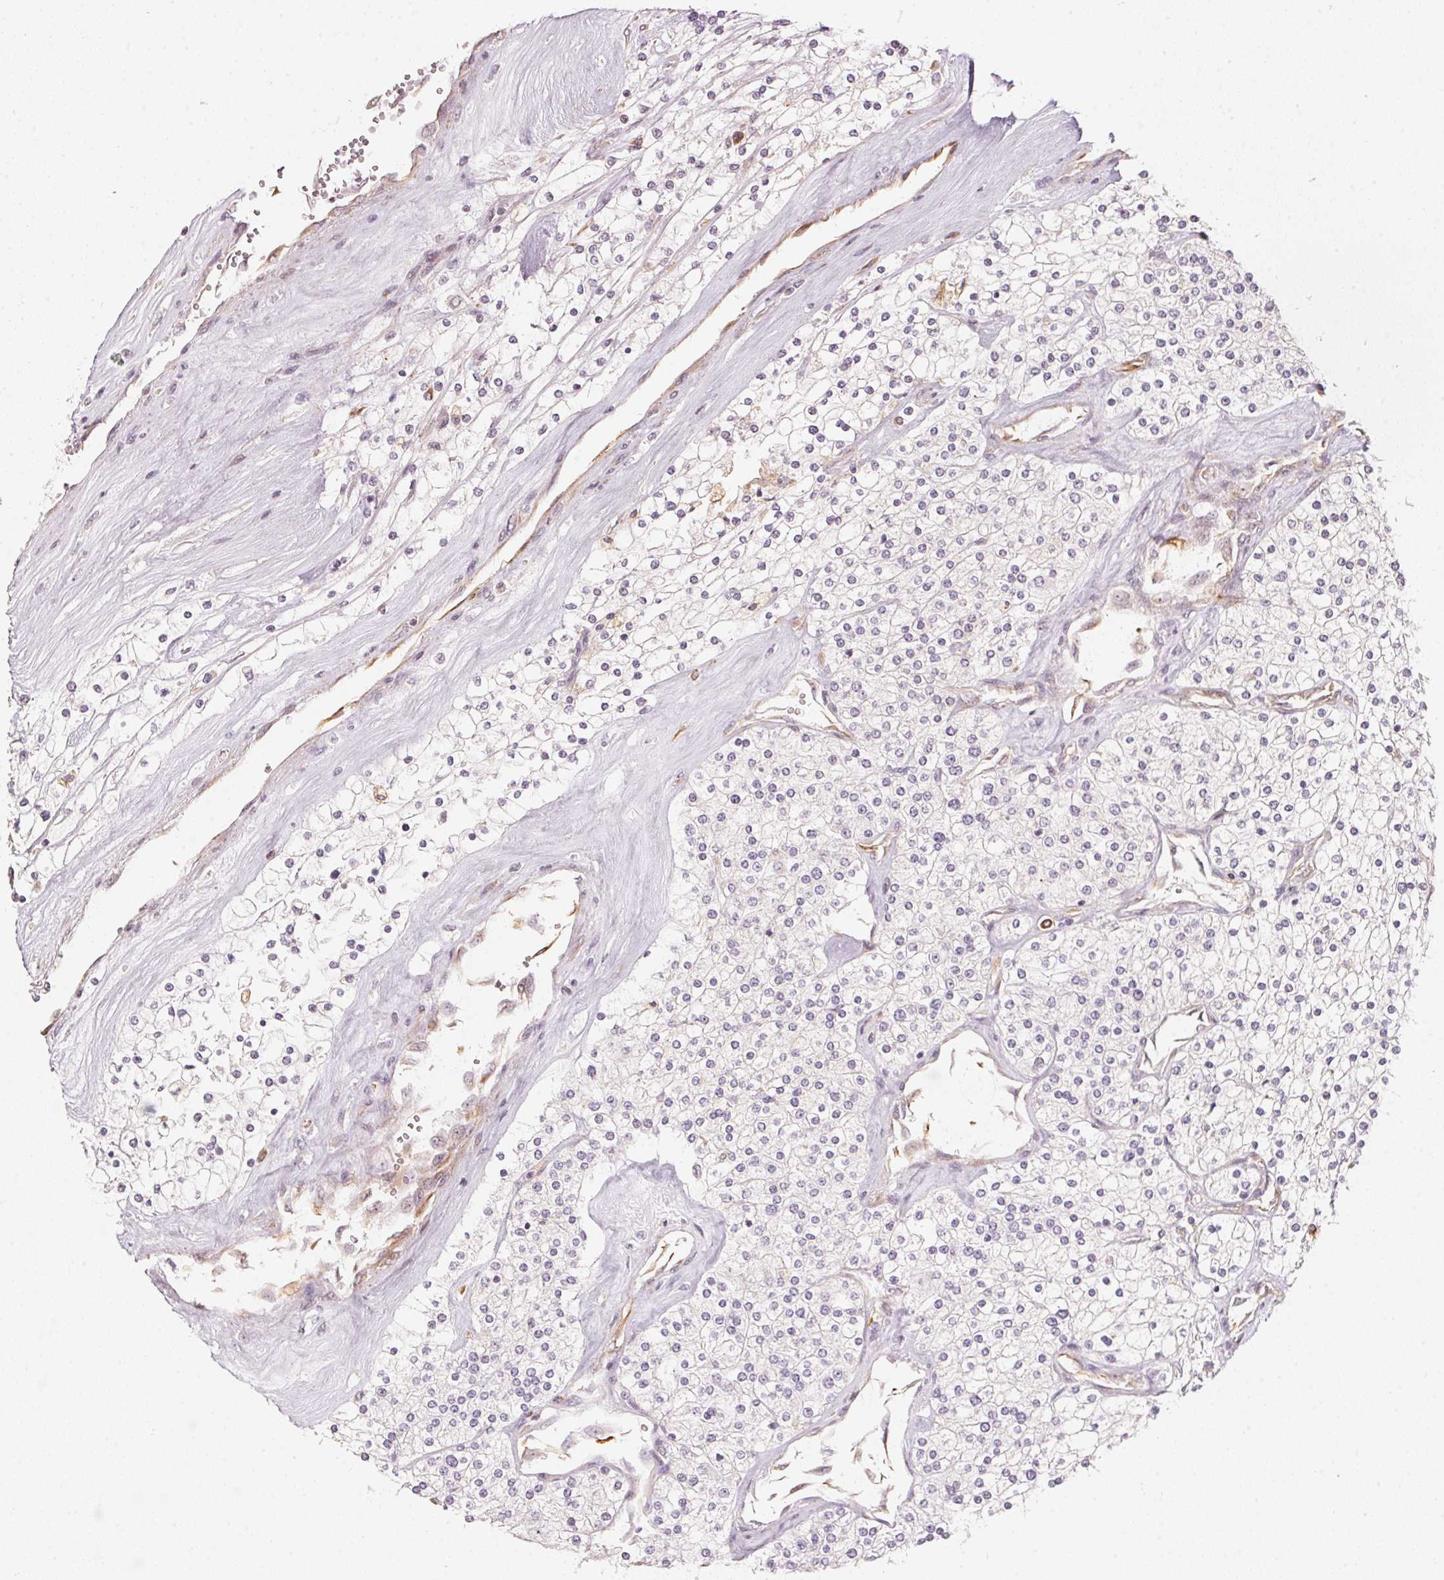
{"staining": {"intensity": "negative", "quantity": "none", "location": "none"}, "tissue": "renal cancer", "cell_type": "Tumor cells", "image_type": "cancer", "snomed": [{"axis": "morphology", "description": "Adenocarcinoma, NOS"}, {"axis": "topography", "description": "Kidney"}], "caption": "Immunohistochemistry histopathology image of neoplastic tissue: human renal cancer (adenocarcinoma) stained with DAB (3,3'-diaminobenzidine) demonstrates no significant protein staining in tumor cells.", "gene": "FOXR2", "patient": {"sex": "male", "age": 80}}